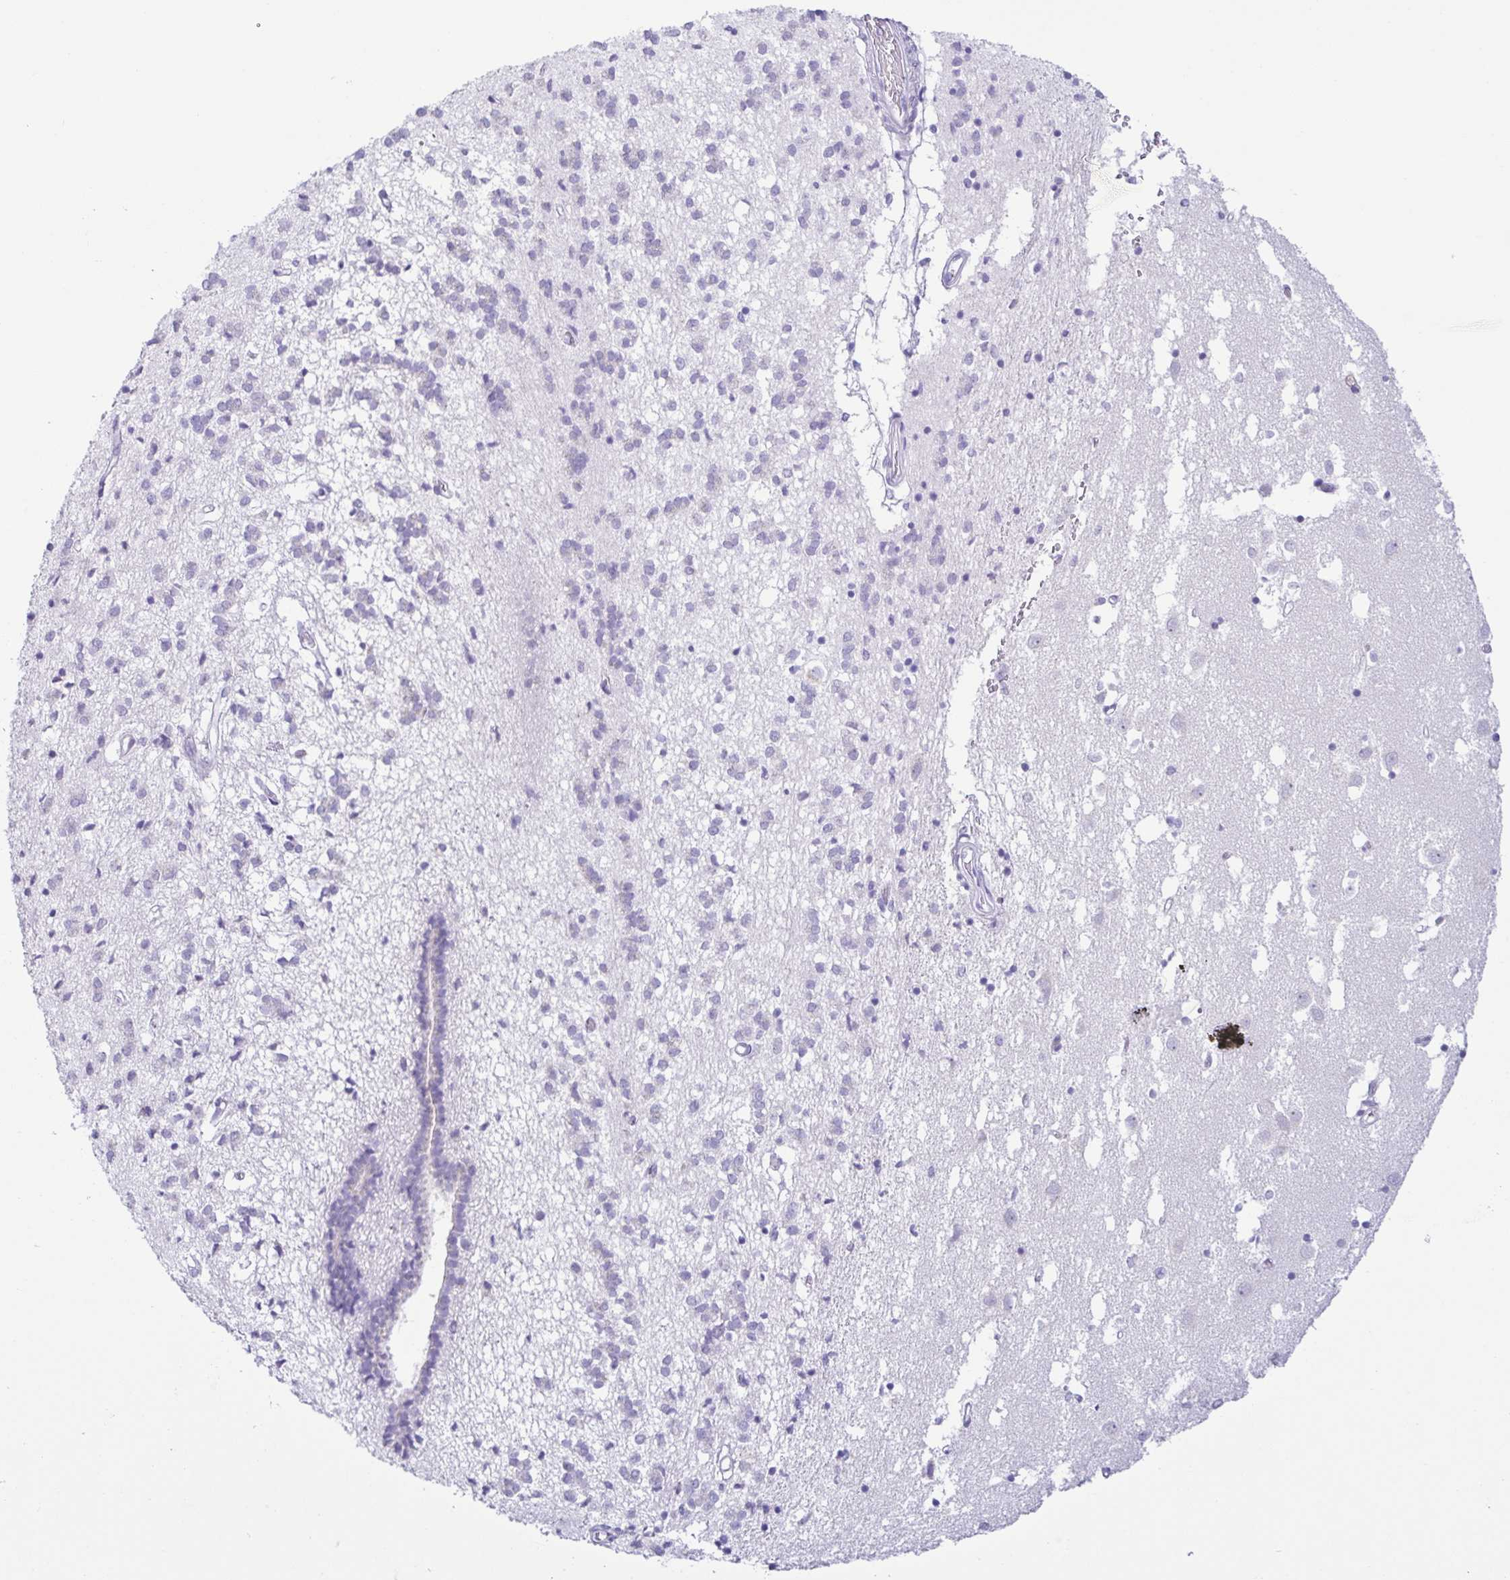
{"staining": {"intensity": "negative", "quantity": "none", "location": "none"}, "tissue": "caudate", "cell_type": "Glial cells", "image_type": "normal", "snomed": [{"axis": "morphology", "description": "Normal tissue, NOS"}, {"axis": "topography", "description": "Lateral ventricle wall"}], "caption": "Human caudate stained for a protein using IHC displays no expression in glial cells.", "gene": "AZU1", "patient": {"sex": "male", "age": 70}}